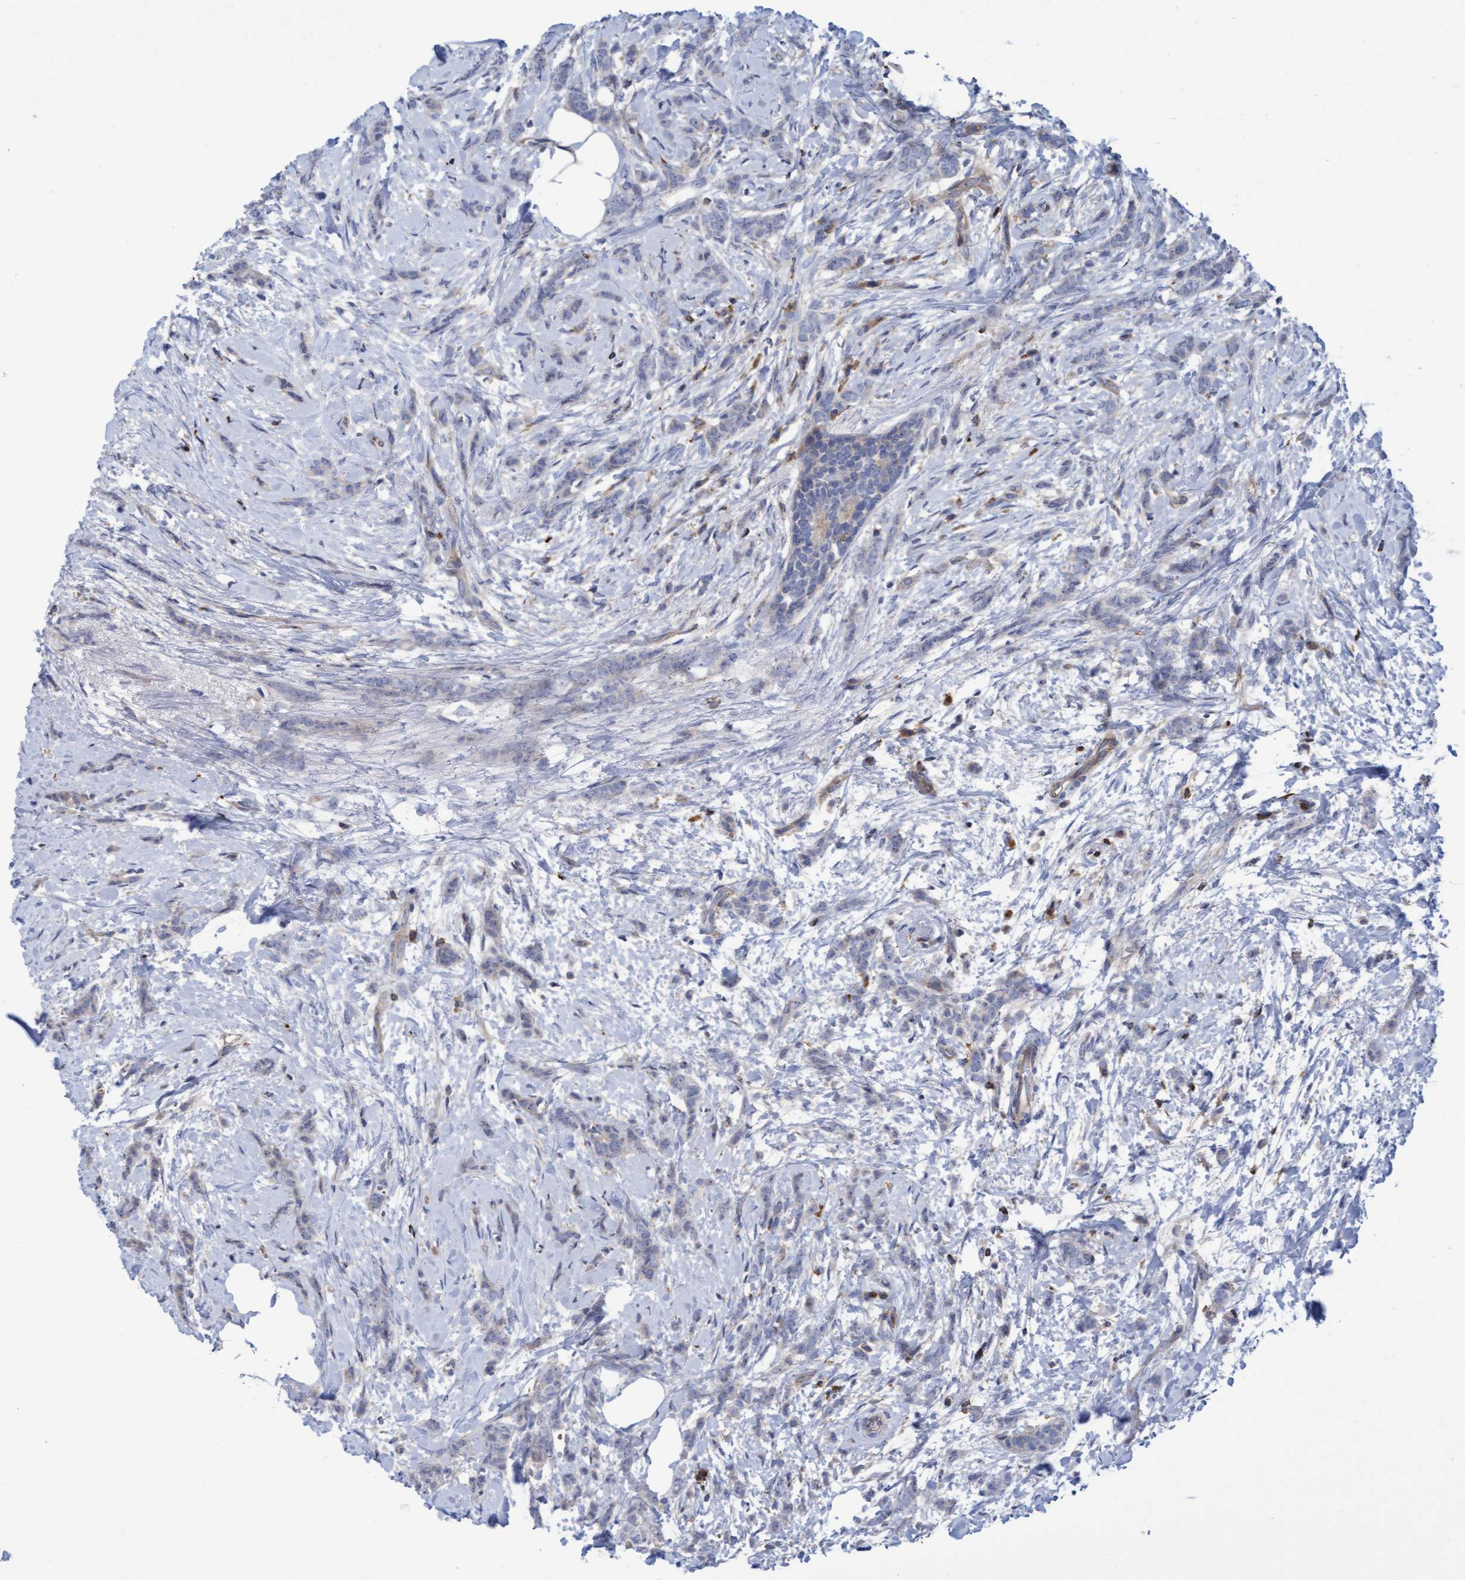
{"staining": {"intensity": "negative", "quantity": "none", "location": "none"}, "tissue": "breast cancer", "cell_type": "Tumor cells", "image_type": "cancer", "snomed": [{"axis": "morphology", "description": "Lobular carcinoma, in situ"}, {"axis": "morphology", "description": "Lobular carcinoma"}, {"axis": "topography", "description": "Breast"}], "caption": "This is a histopathology image of IHC staining of breast lobular carcinoma in situ, which shows no expression in tumor cells.", "gene": "FNBP1", "patient": {"sex": "female", "age": 41}}